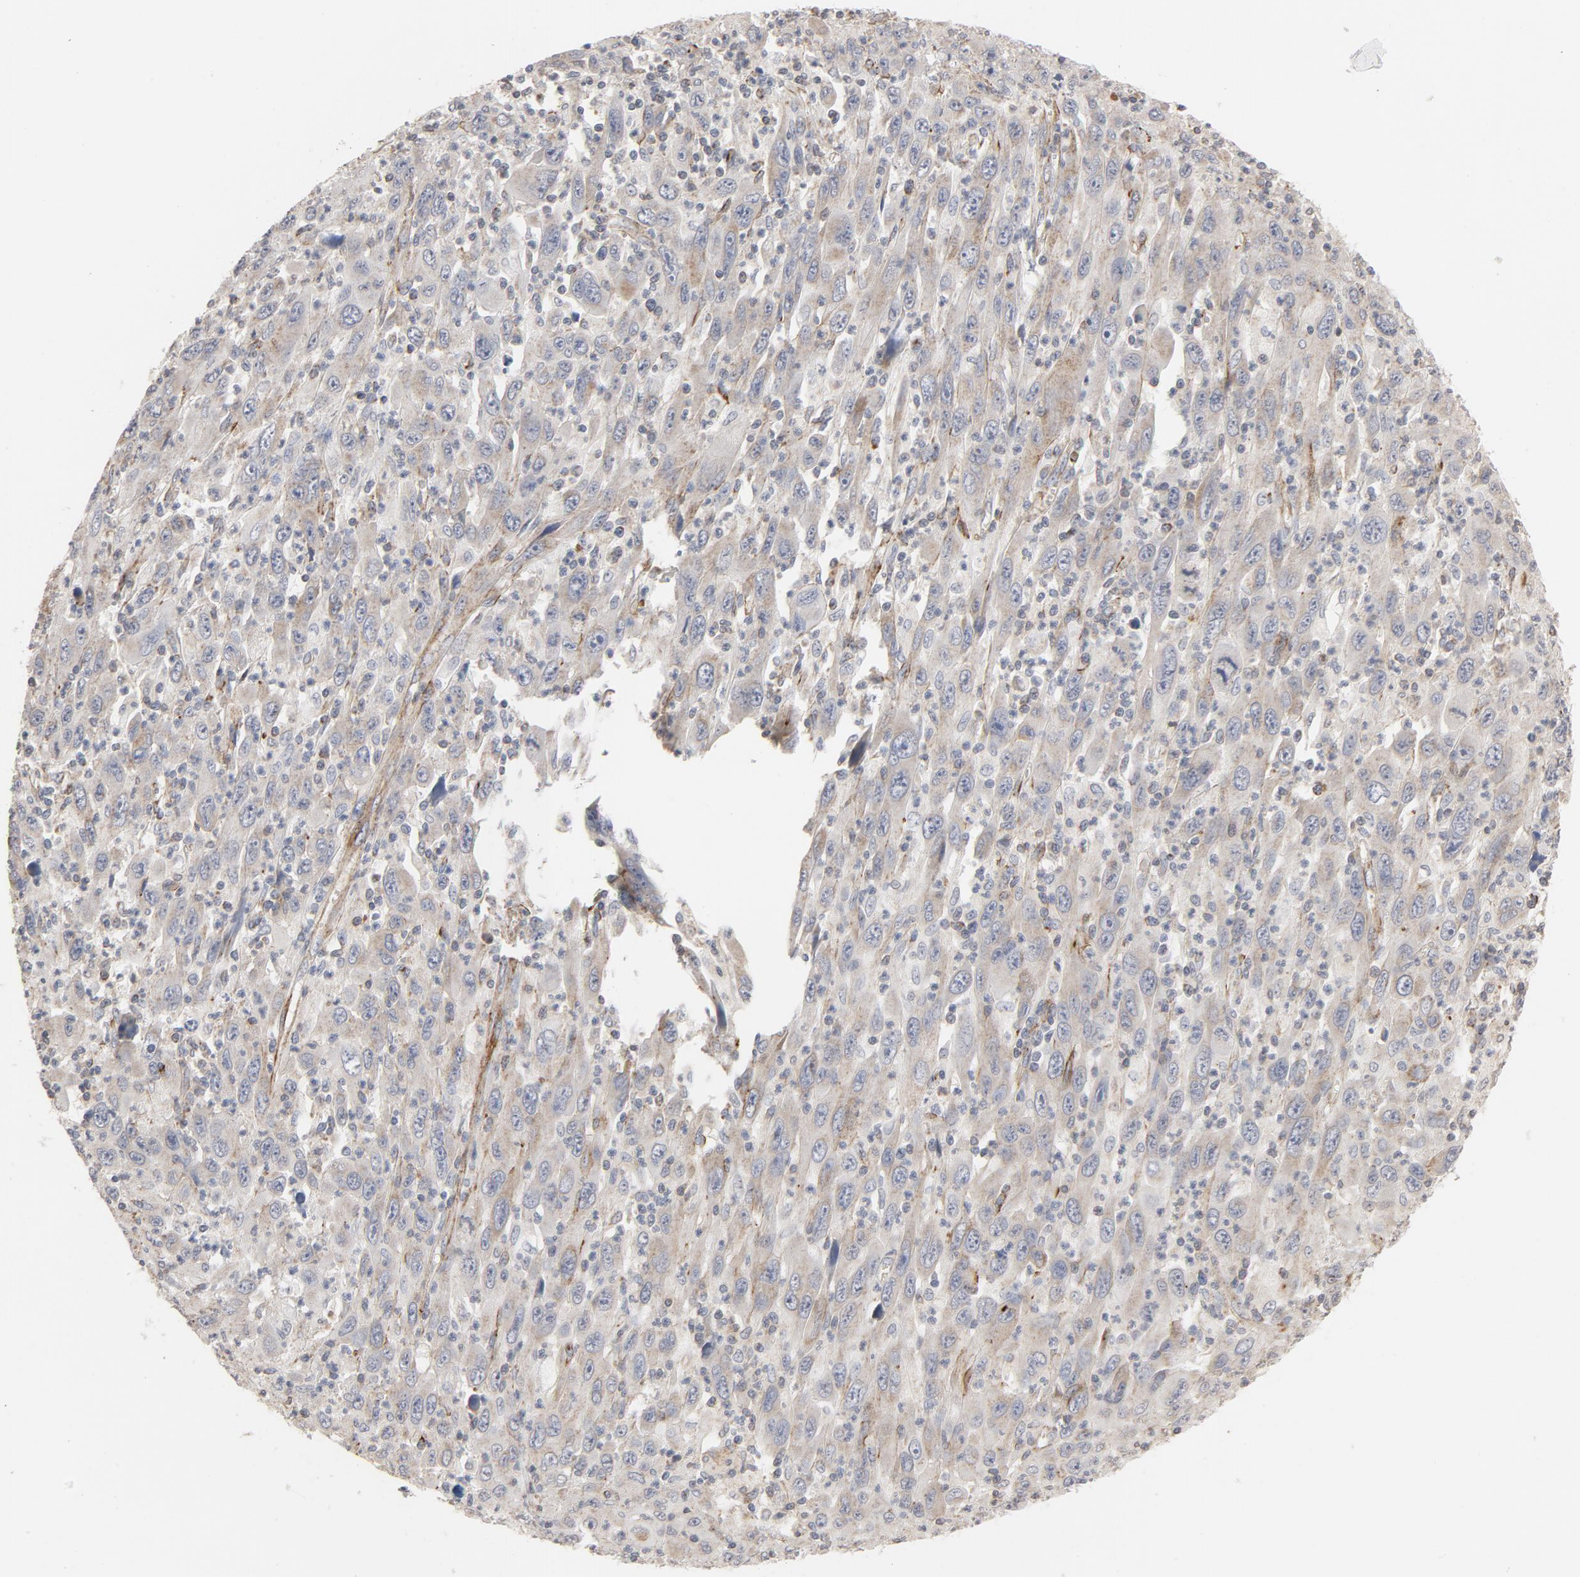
{"staining": {"intensity": "moderate", "quantity": "<25%", "location": "cytoplasmic/membranous"}, "tissue": "melanoma", "cell_type": "Tumor cells", "image_type": "cancer", "snomed": [{"axis": "morphology", "description": "Malignant melanoma, Metastatic site"}, {"axis": "topography", "description": "Skin"}], "caption": "DAB immunohistochemical staining of human melanoma demonstrates moderate cytoplasmic/membranous protein staining in approximately <25% of tumor cells.", "gene": "GNG2", "patient": {"sex": "female", "age": 56}}